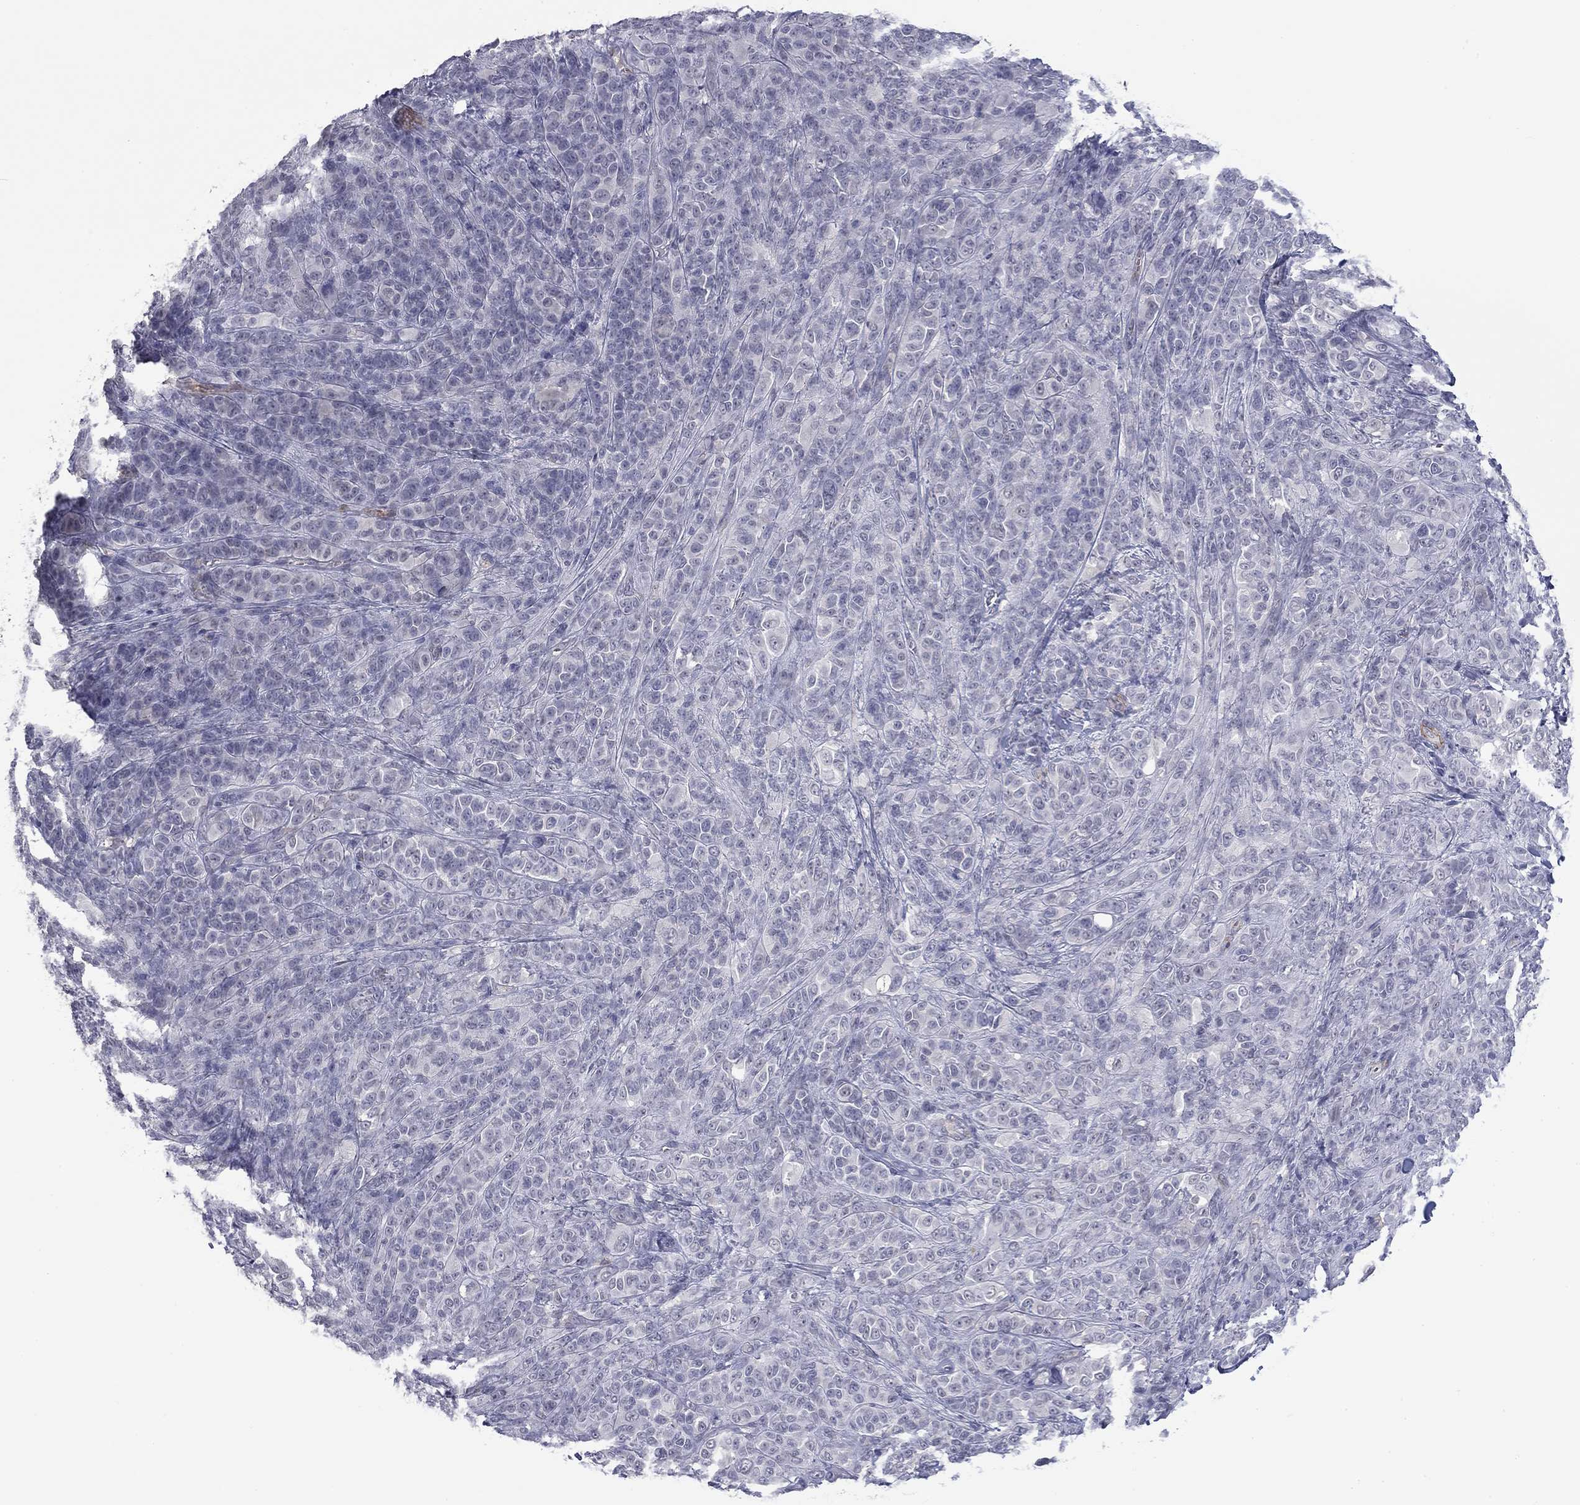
{"staining": {"intensity": "negative", "quantity": "none", "location": "none"}, "tissue": "melanoma", "cell_type": "Tumor cells", "image_type": "cancer", "snomed": [{"axis": "morphology", "description": "Malignant melanoma, NOS"}, {"axis": "topography", "description": "Skin"}], "caption": "An image of human melanoma is negative for staining in tumor cells. (Stains: DAB IHC with hematoxylin counter stain, Microscopy: brightfield microscopy at high magnification).", "gene": "IP6K3", "patient": {"sex": "female", "age": 87}}